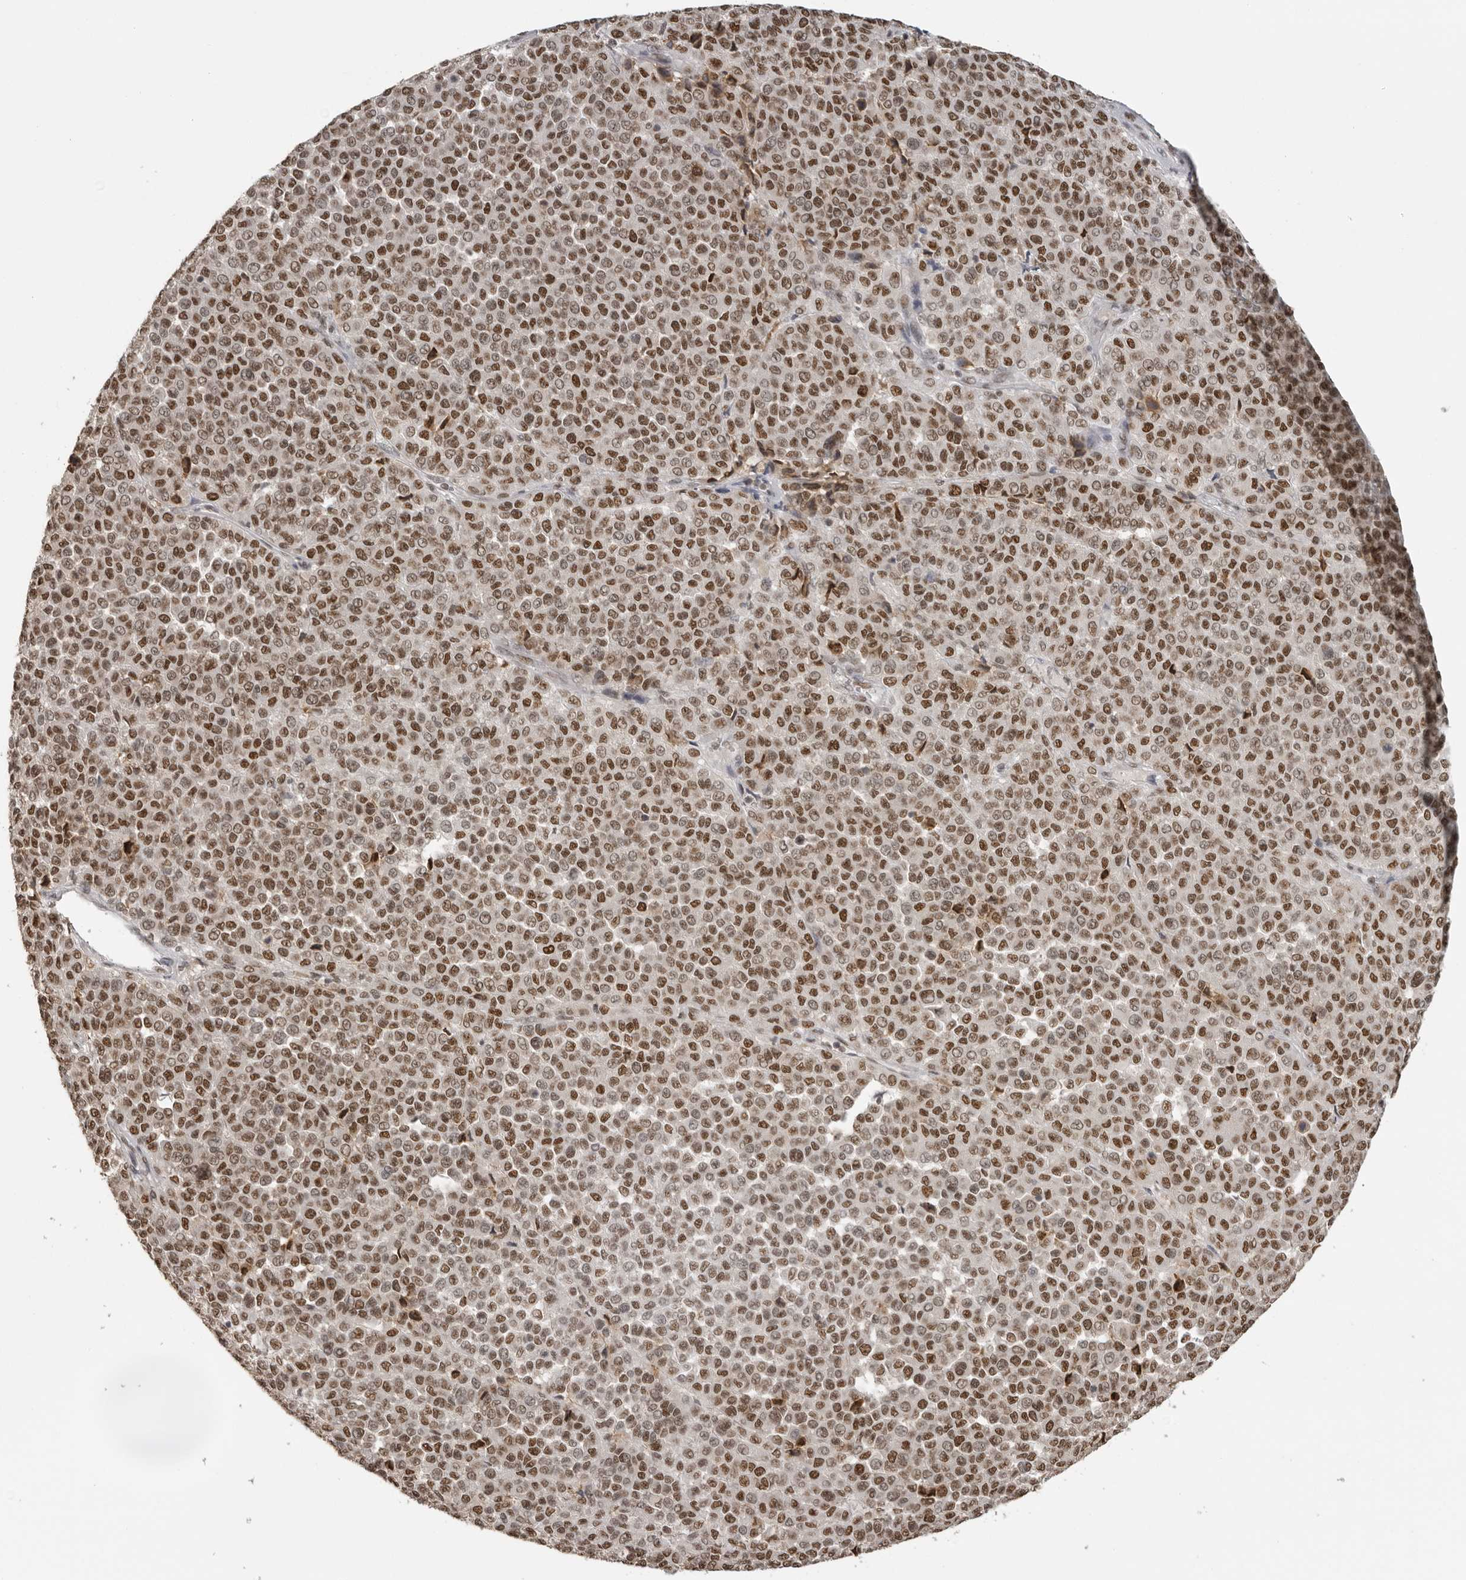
{"staining": {"intensity": "strong", "quantity": "25%-75%", "location": "nuclear"}, "tissue": "melanoma", "cell_type": "Tumor cells", "image_type": "cancer", "snomed": [{"axis": "morphology", "description": "Malignant melanoma, Metastatic site"}, {"axis": "topography", "description": "Pancreas"}], "caption": "Melanoma tissue demonstrates strong nuclear expression in approximately 25%-75% of tumor cells", "gene": "RPA2", "patient": {"sex": "female", "age": 30}}